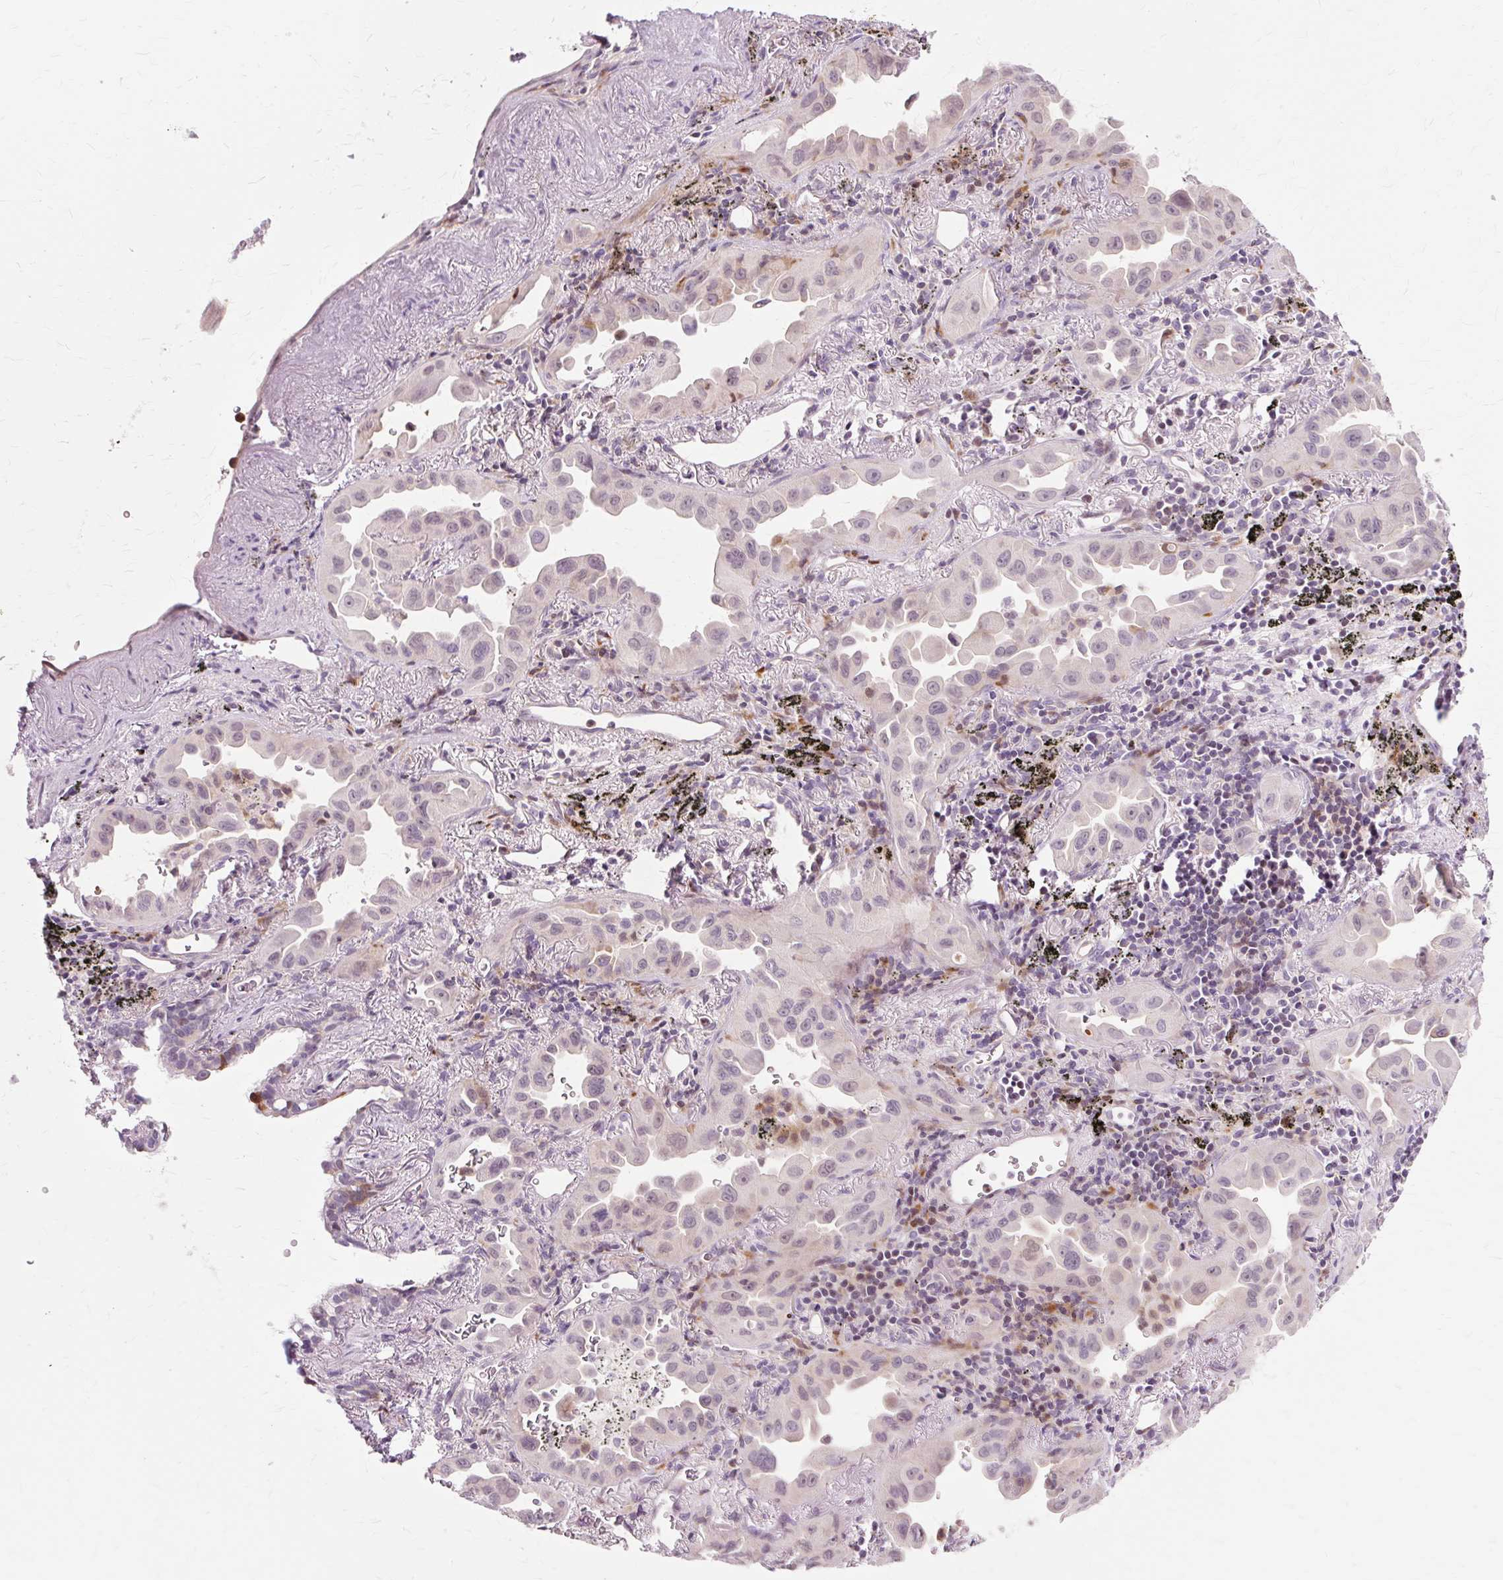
{"staining": {"intensity": "weak", "quantity": "<25%", "location": "nuclear"}, "tissue": "lung cancer", "cell_type": "Tumor cells", "image_type": "cancer", "snomed": [{"axis": "morphology", "description": "Adenocarcinoma, NOS"}, {"axis": "topography", "description": "Lung"}], "caption": "This is an IHC micrograph of human lung cancer. There is no positivity in tumor cells.", "gene": "ZNF35", "patient": {"sex": "male", "age": 68}}